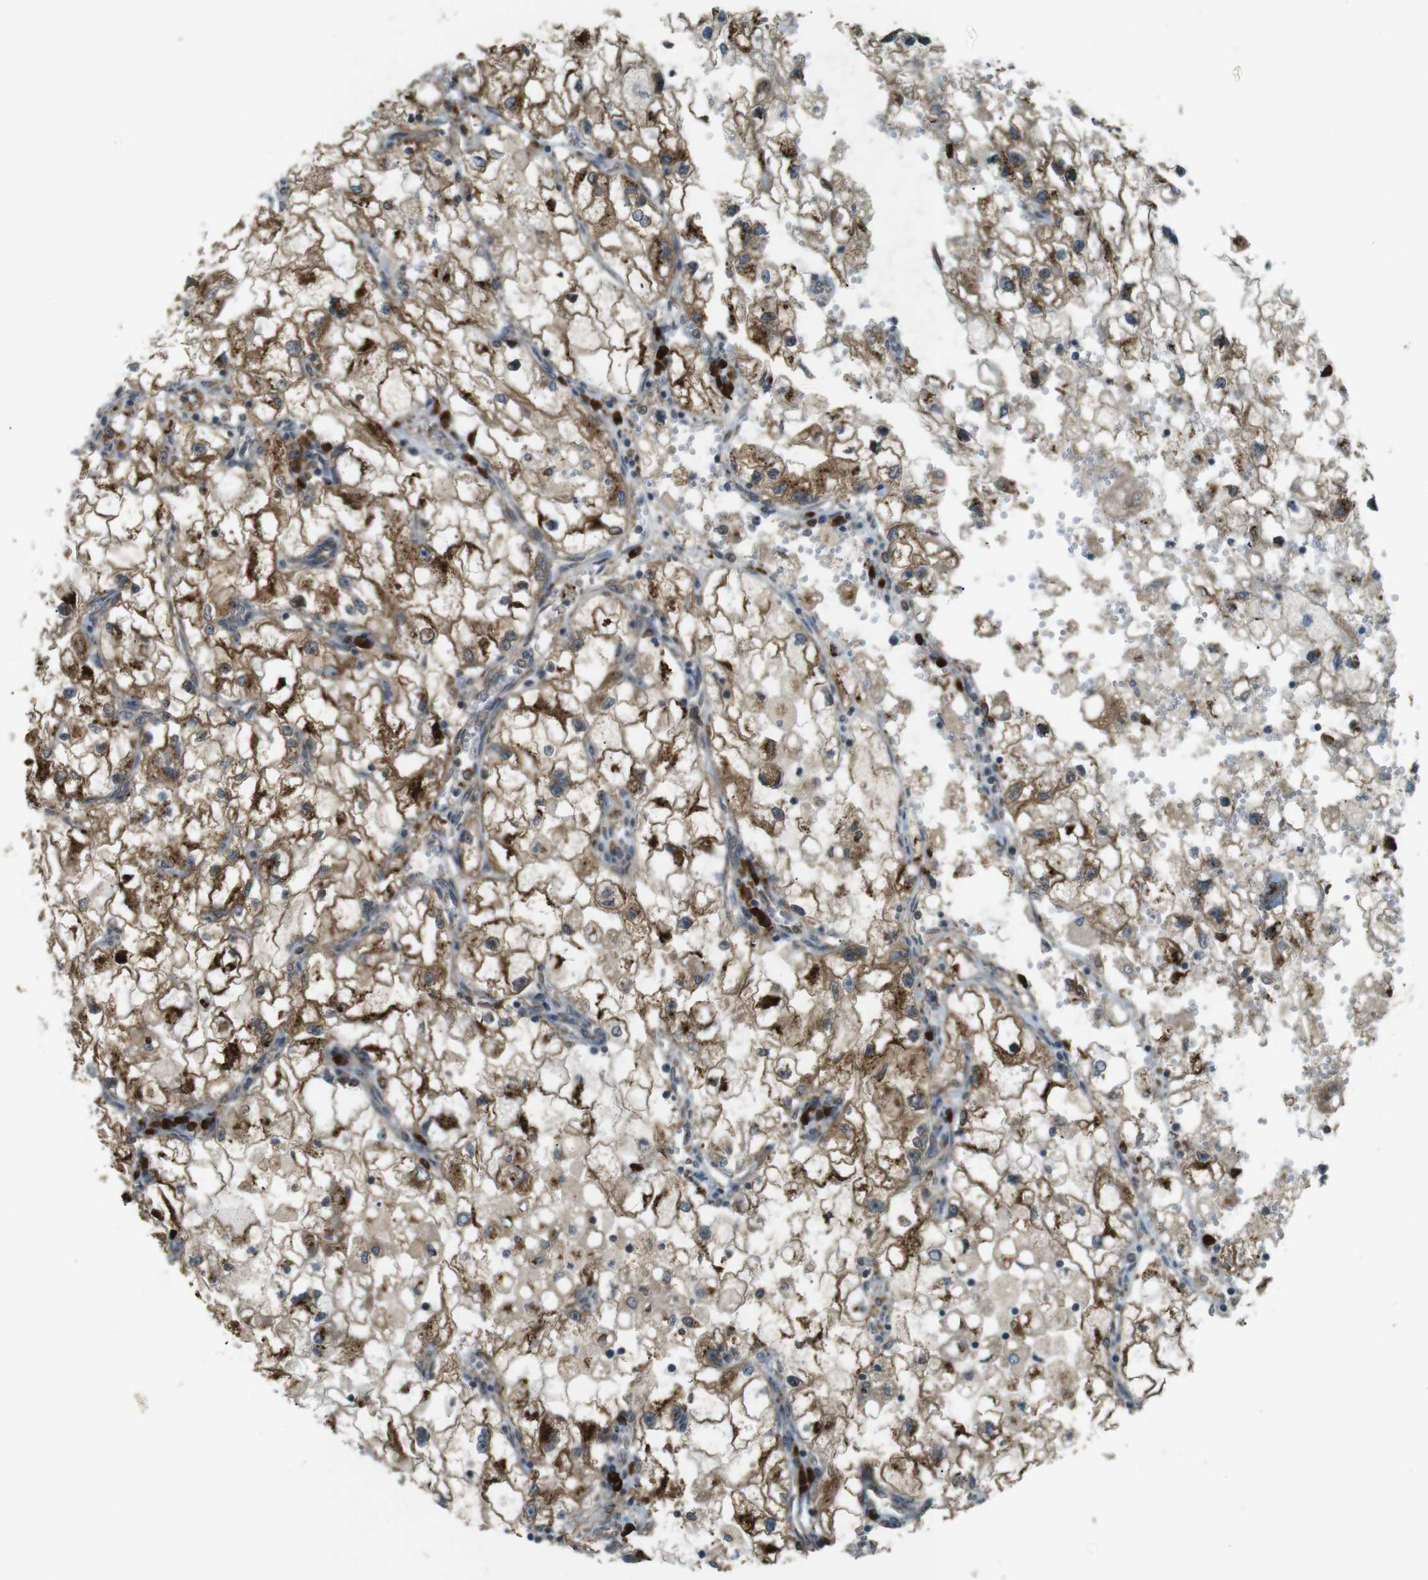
{"staining": {"intensity": "moderate", "quantity": "25%-75%", "location": "cytoplasmic/membranous"}, "tissue": "renal cancer", "cell_type": "Tumor cells", "image_type": "cancer", "snomed": [{"axis": "morphology", "description": "Adenocarcinoma, NOS"}, {"axis": "topography", "description": "Kidney"}], "caption": "An immunohistochemistry image of neoplastic tissue is shown. Protein staining in brown shows moderate cytoplasmic/membranous positivity in renal cancer within tumor cells.", "gene": "TMED4", "patient": {"sex": "female", "age": 70}}